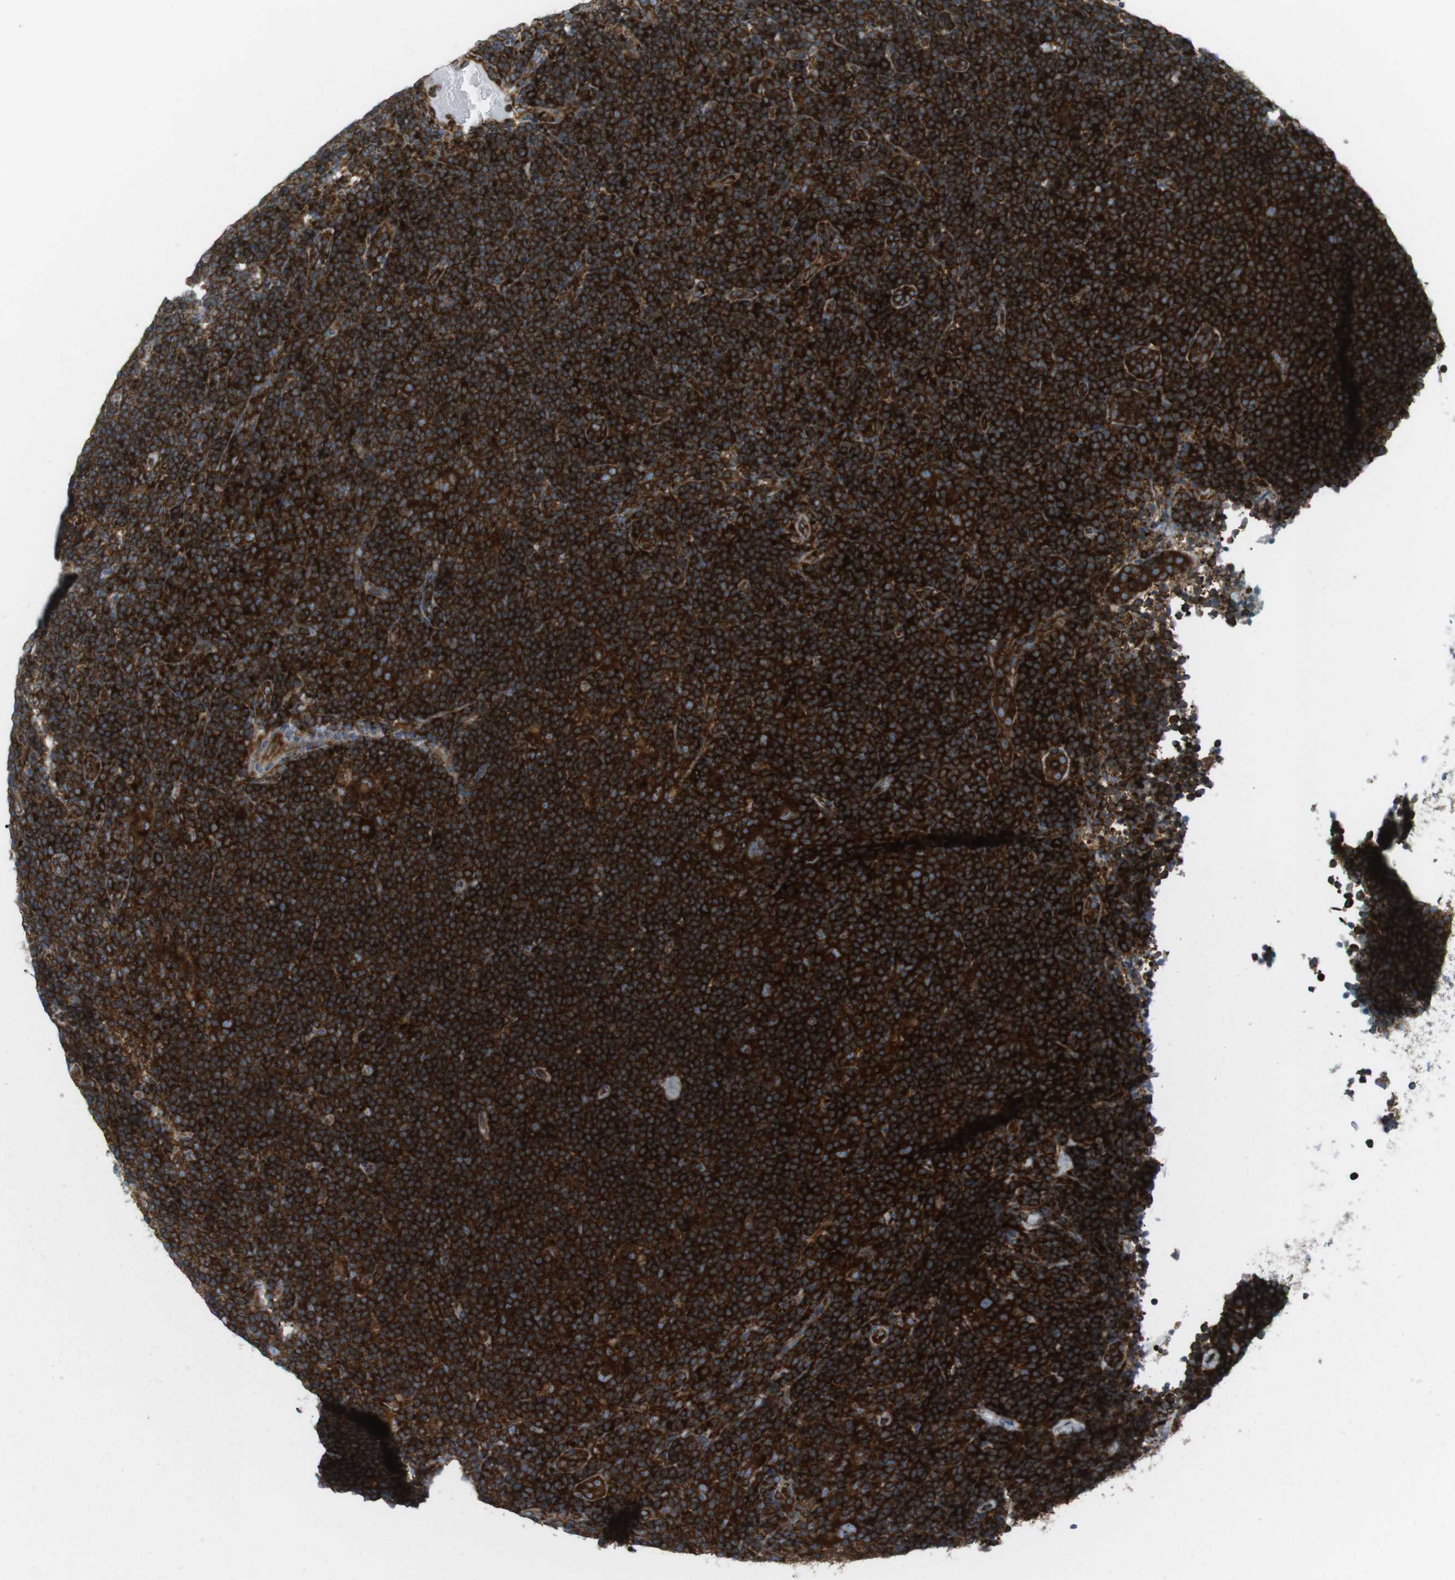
{"staining": {"intensity": "strong", "quantity": ">75%", "location": "cytoplasmic/membranous"}, "tissue": "lymphoma", "cell_type": "Tumor cells", "image_type": "cancer", "snomed": [{"axis": "morphology", "description": "Hodgkin's disease, NOS"}, {"axis": "topography", "description": "Lymph node"}], "caption": "Immunohistochemical staining of human lymphoma exhibits high levels of strong cytoplasmic/membranous protein positivity in about >75% of tumor cells.", "gene": "FLII", "patient": {"sex": "female", "age": 57}}